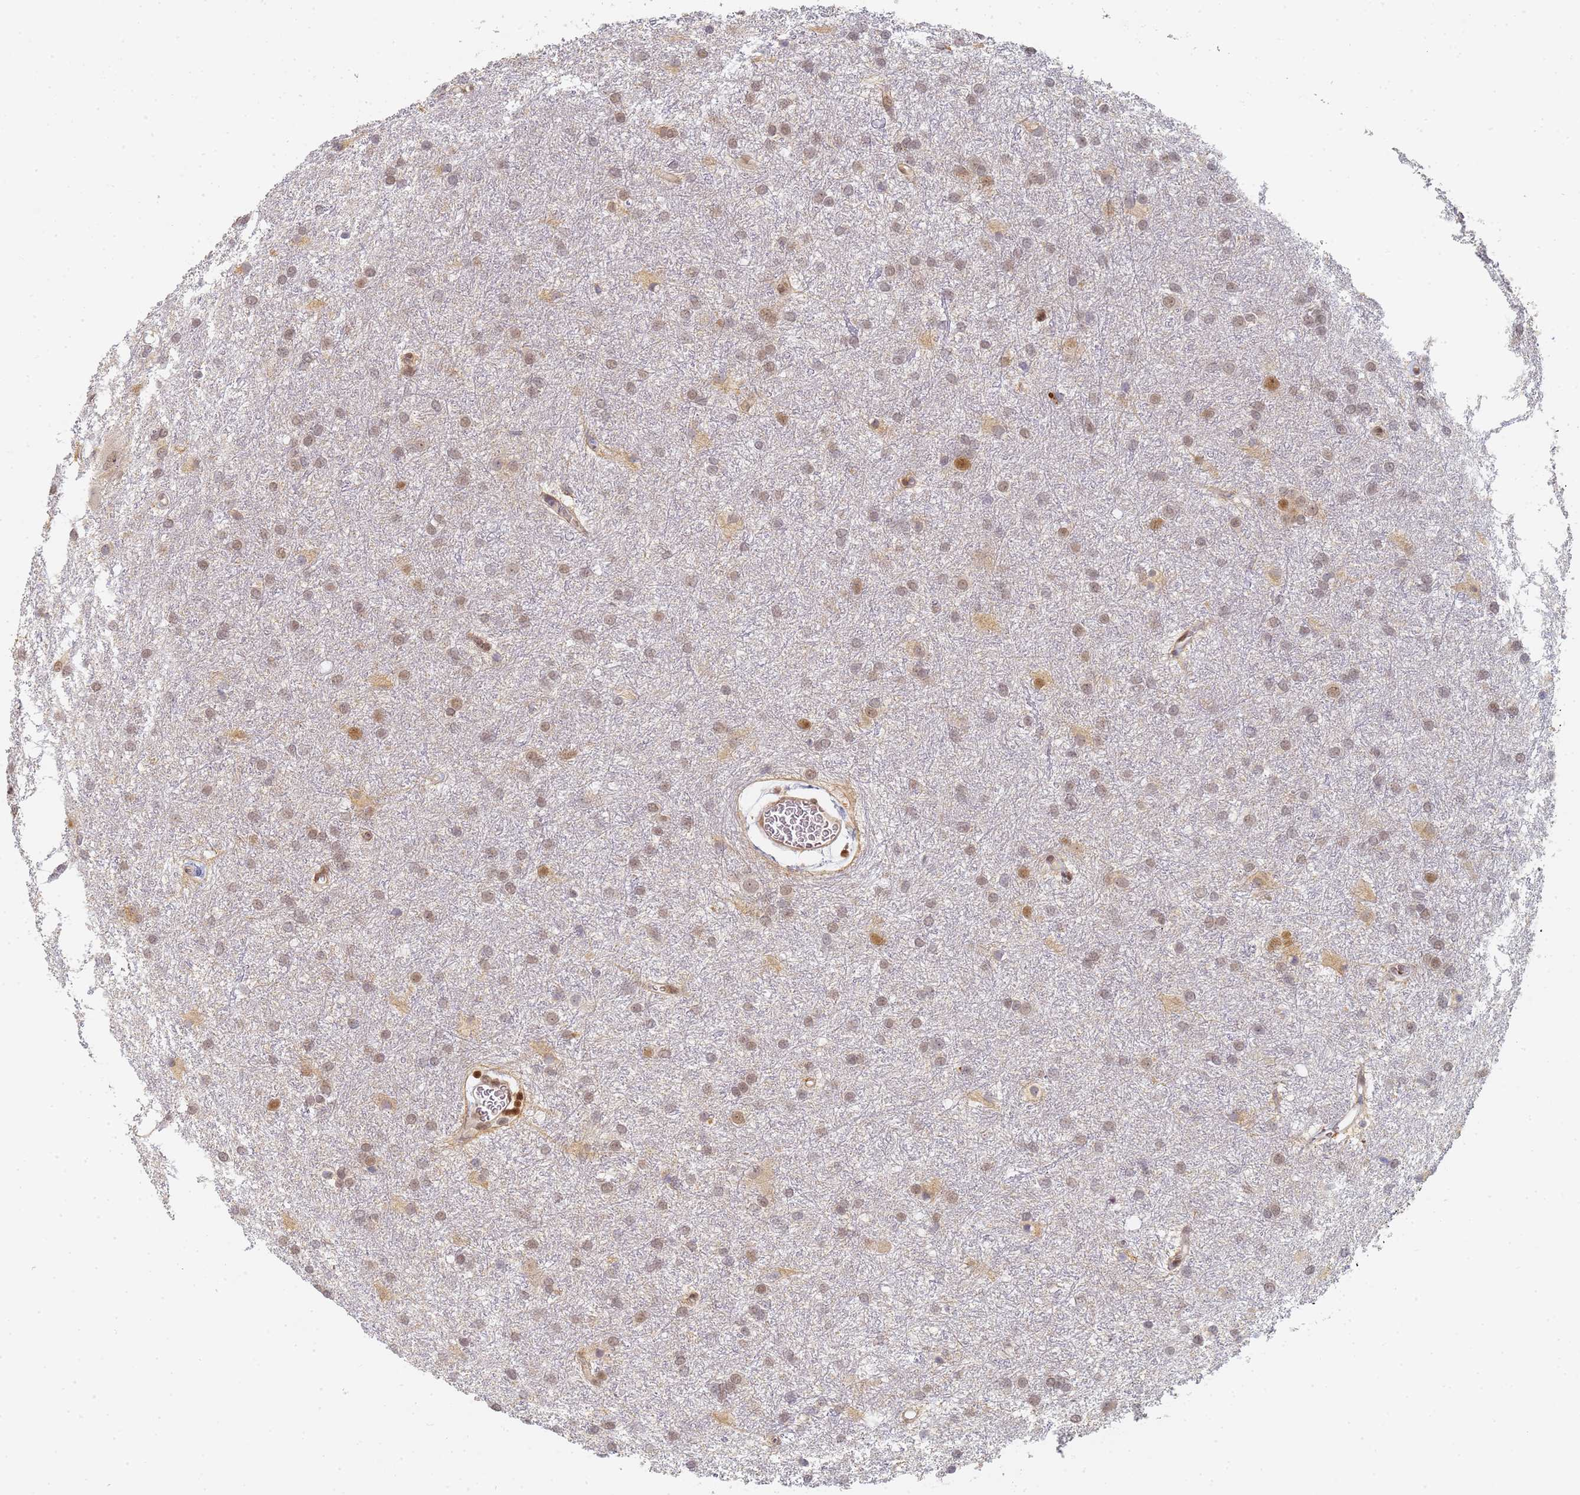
{"staining": {"intensity": "moderate", "quantity": "<25%", "location": "nuclear"}, "tissue": "glioma", "cell_type": "Tumor cells", "image_type": "cancer", "snomed": [{"axis": "morphology", "description": "Glioma, malignant, High grade"}, {"axis": "topography", "description": "Brain"}], "caption": "A photomicrograph of human glioma stained for a protein reveals moderate nuclear brown staining in tumor cells.", "gene": "HMCES", "patient": {"sex": "female", "age": 50}}